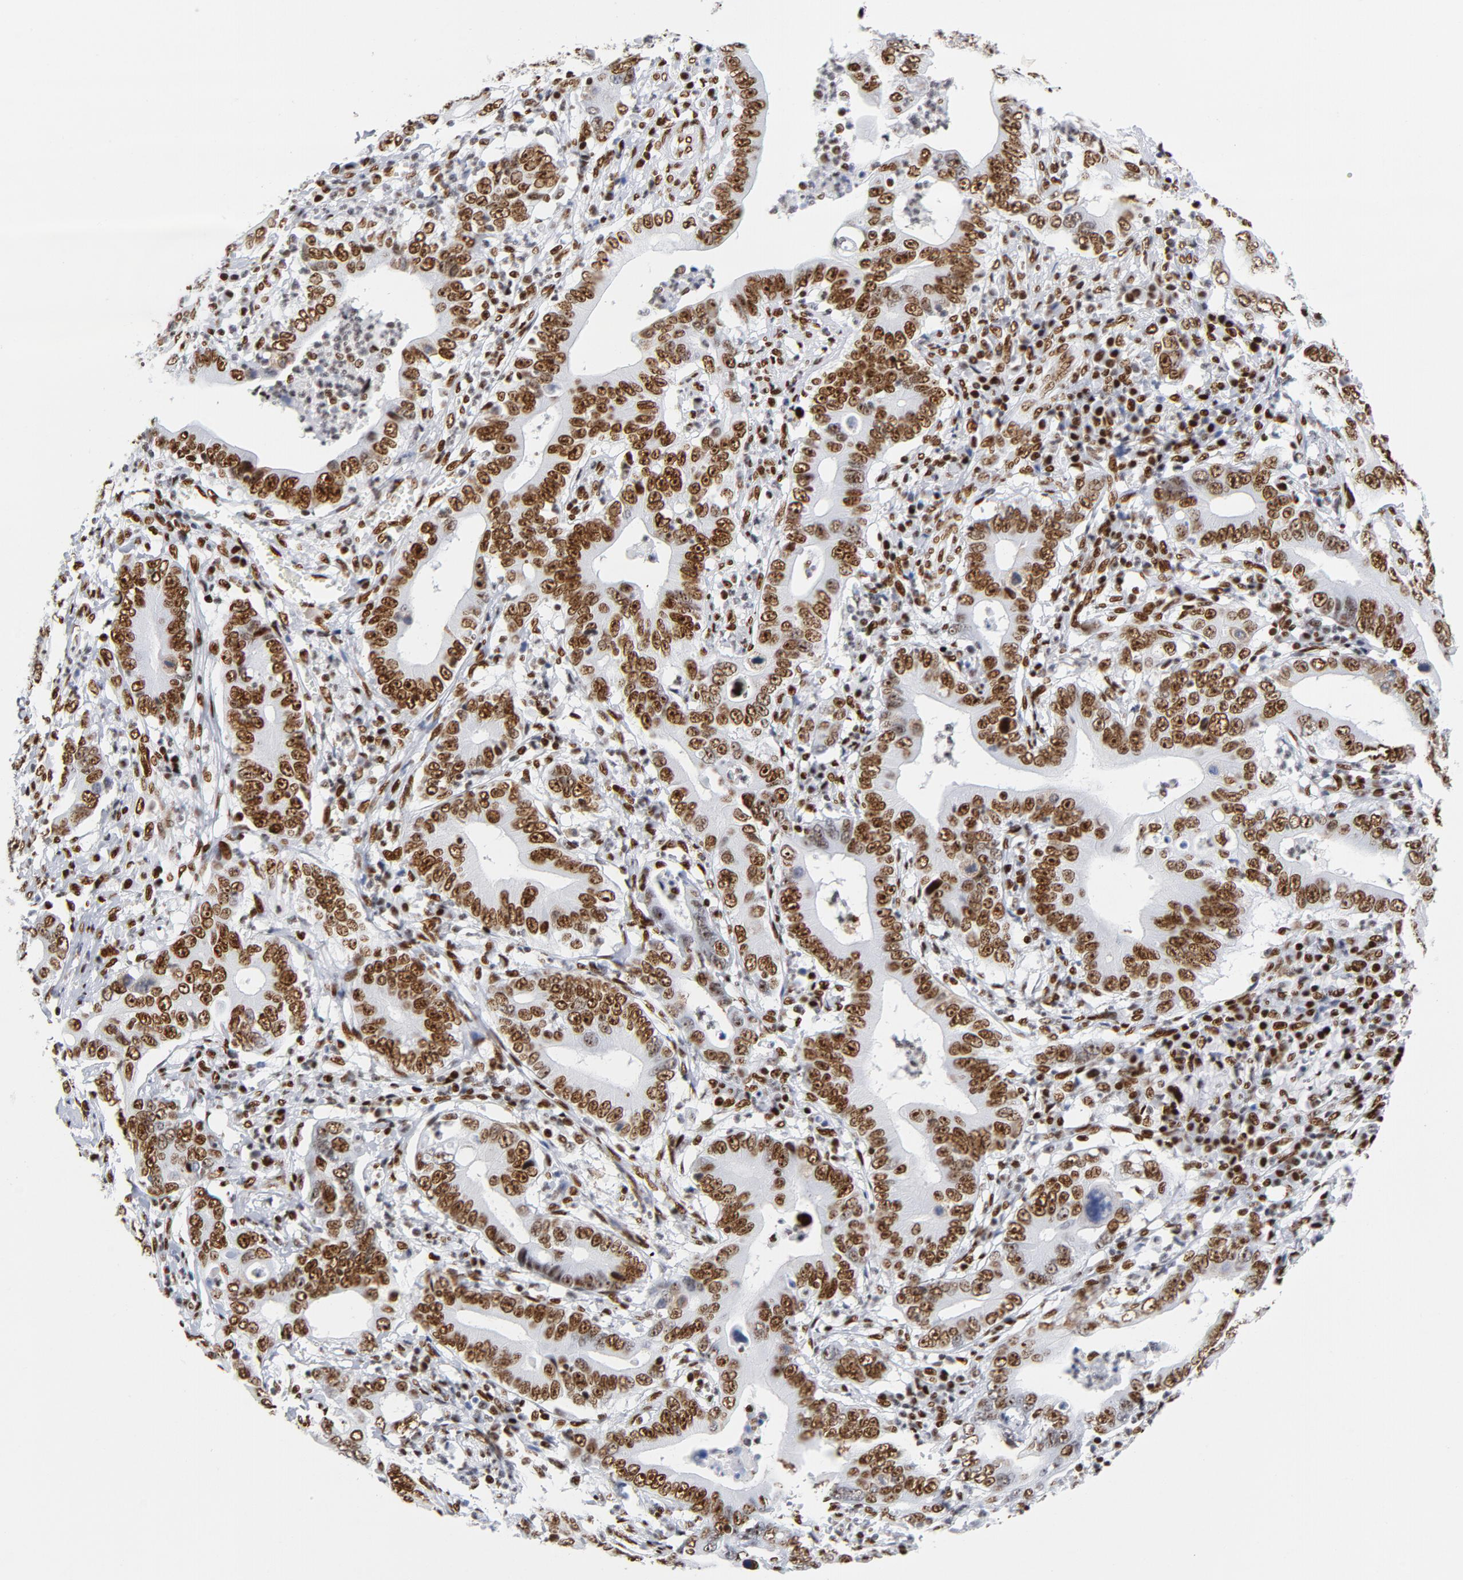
{"staining": {"intensity": "strong", "quantity": ">75%", "location": "nuclear"}, "tissue": "stomach cancer", "cell_type": "Tumor cells", "image_type": "cancer", "snomed": [{"axis": "morphology", "description": "Adenocarcinoma, NOS"}, {"axis": "topography", "description": "Stomach, upper"}], "caption": "Strong nuclear protein positivity is identified in approximately >75% of tumor cells in adenocarcinoma (stomach).", "gene": "XRCC5", "patient": {"sex": "male", "age": 63}}